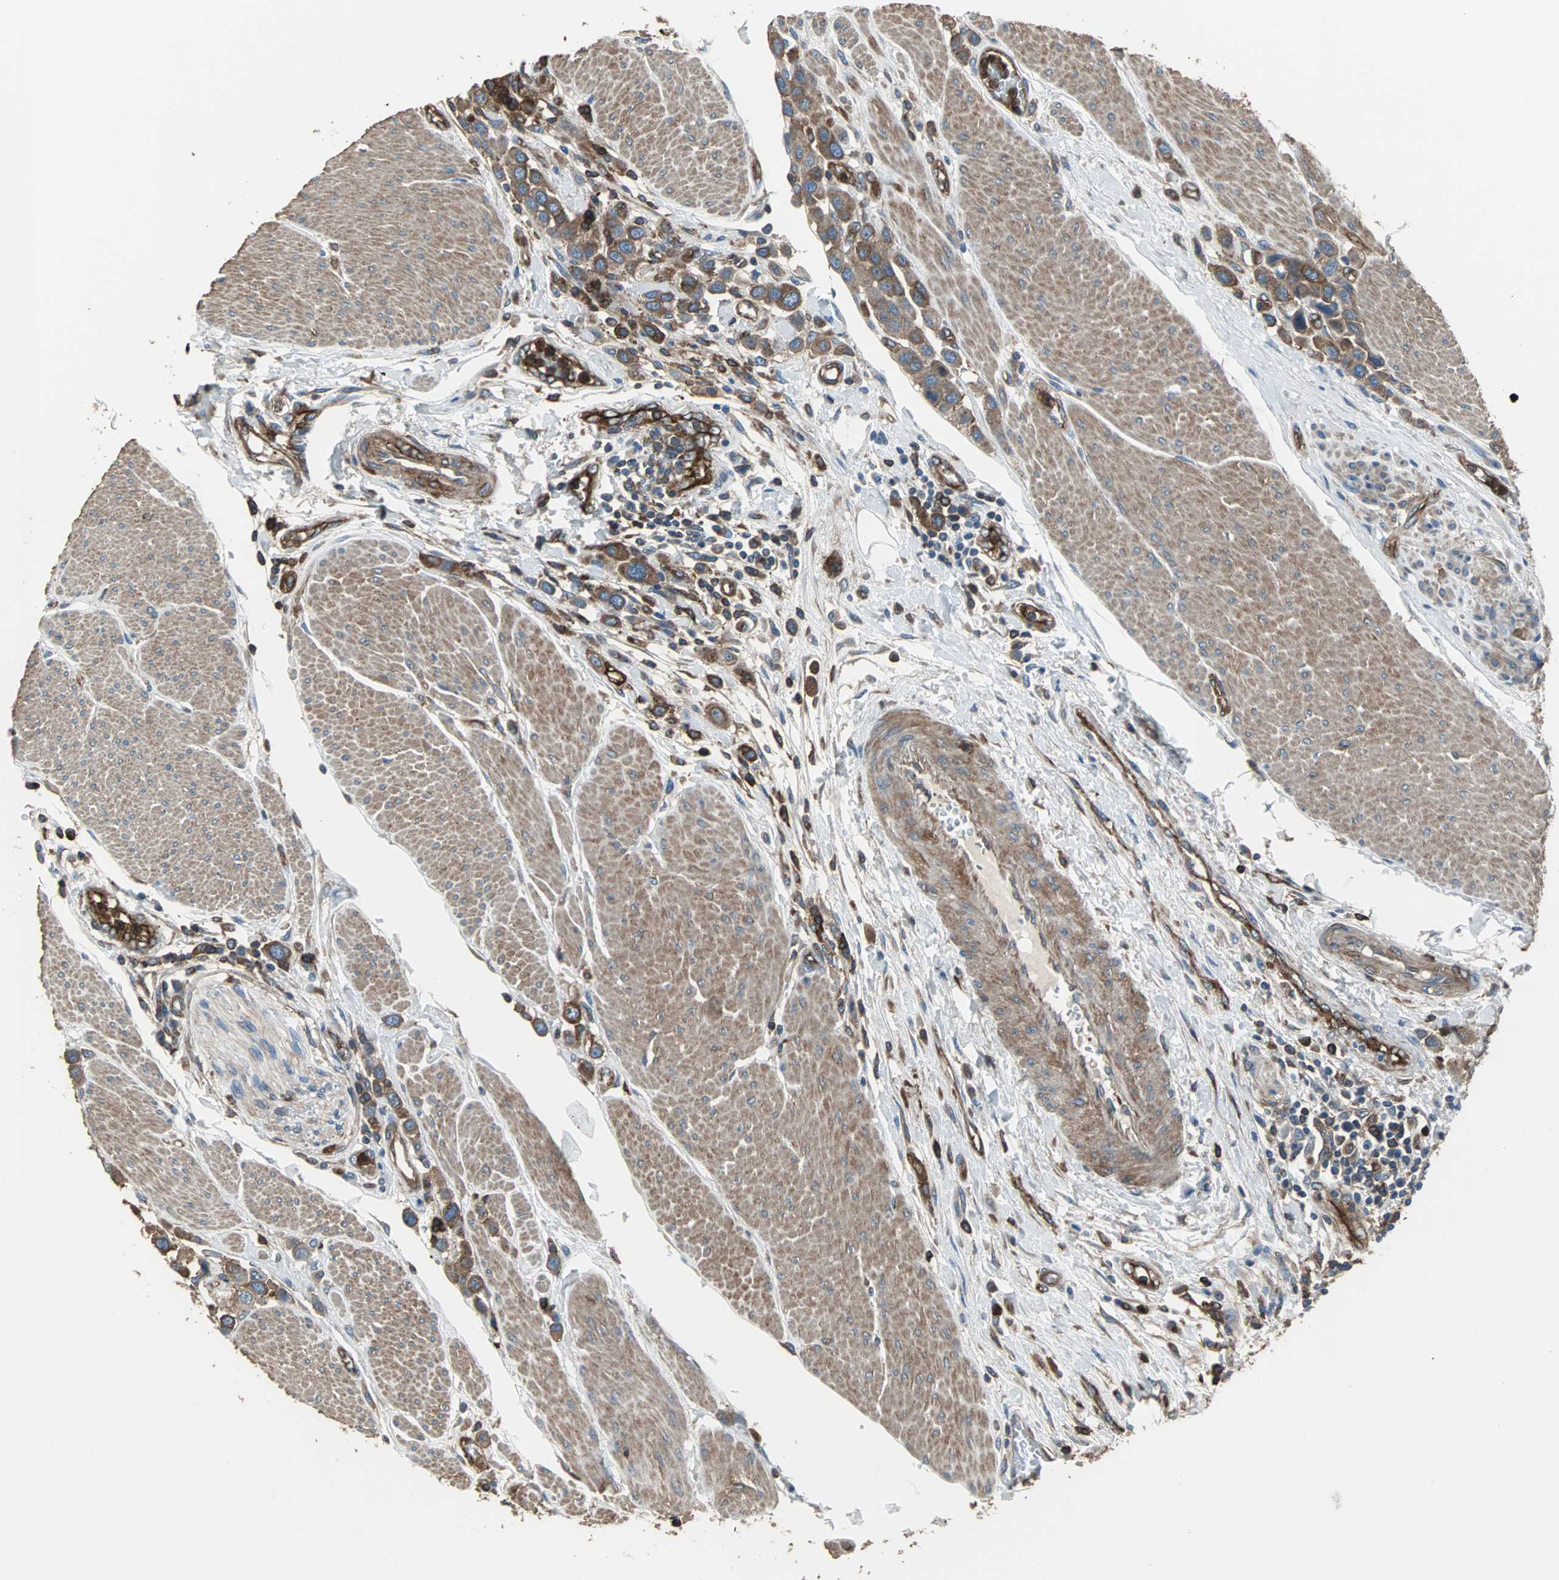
{"staining": {"intensity": "strong", "quantity": ">75%", "location": "cytoplasmic/membranous"}, "tissue": "urothelial cancer", "cell_type": "Tumor cells", "image_type": "cancer", "snomed": [{"axis": "morphology", "description": "Urothelial carcinoma, High grade"}, {"axis": "topography", "description": "Urinary bladder"}], "caption": "Protein expression analysis of human urothelial carcinoma (high-grade) reveals strong cytoplasmic/membranous expression in about >75% of tumor cells. (DAB = brown stain, brightfield microscopy at high magnification).", "gene": "ACTN1", "patient": {"sex": "male", "age": 50}}